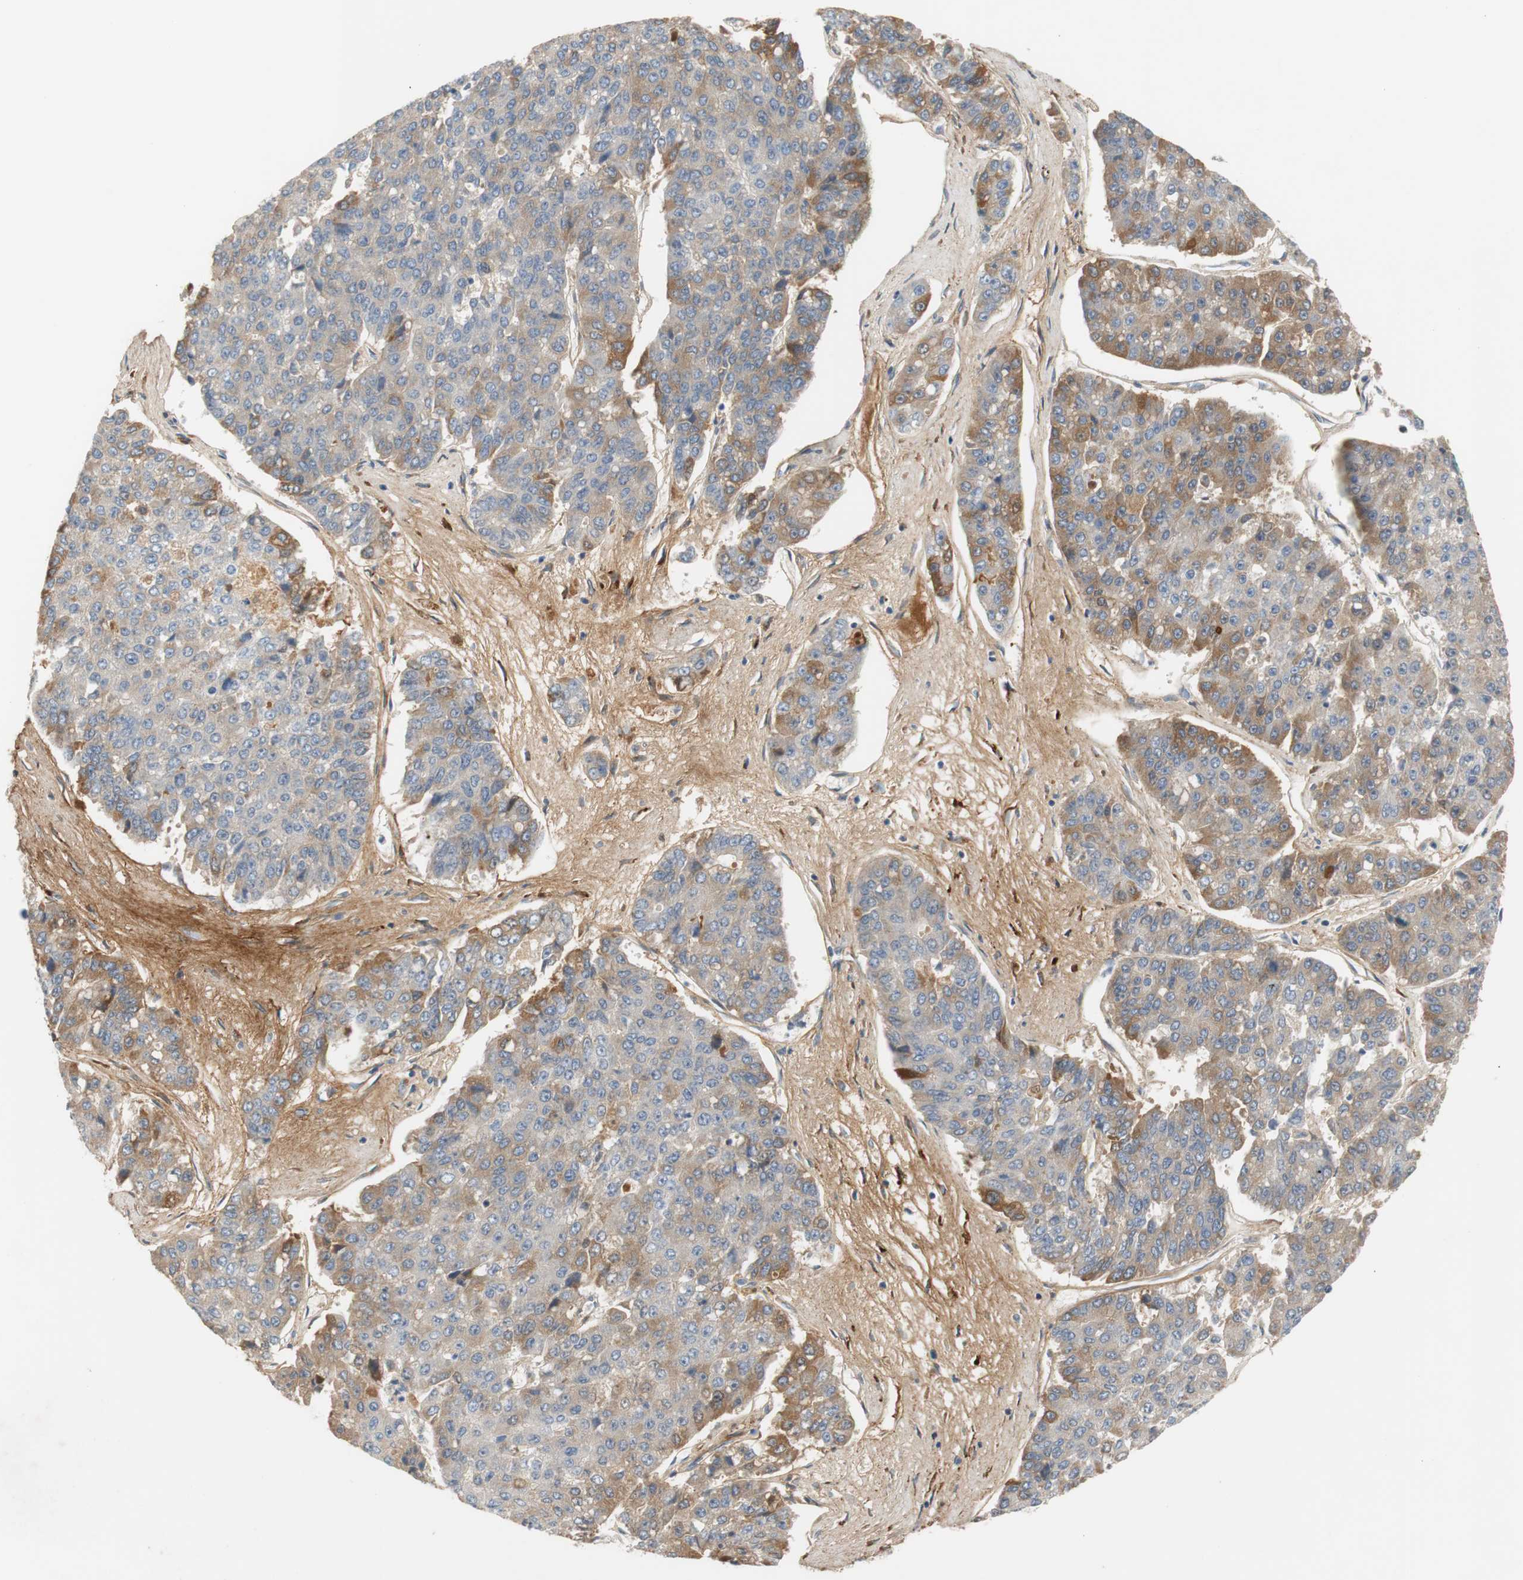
{"staining": {"intensity": "weak", "quantity": "25%-75%", "location": "cytoplasmic/membranous"}, "tissue": "pancreatic cancer", "cell_type": "Tumor cells", "image_type": "cancer", "snomed": [{"axis": "morphology", "description": "Adenocarcinoma, NOS"}, {"axis": "topography", "description": "Pancreas"}], "caption": "High-magnification brightfield microscopy of adenocarcinoma (pancreatic) stained with DAB (brown) and counterstained with hematoxylin (blue). tumor cells exhibit weak cytoplasmic/membranous staining is identified in approximately25%-75% of cells.", "gene": "COL12A1", "patient": {"sex": "male", "age": 50}}